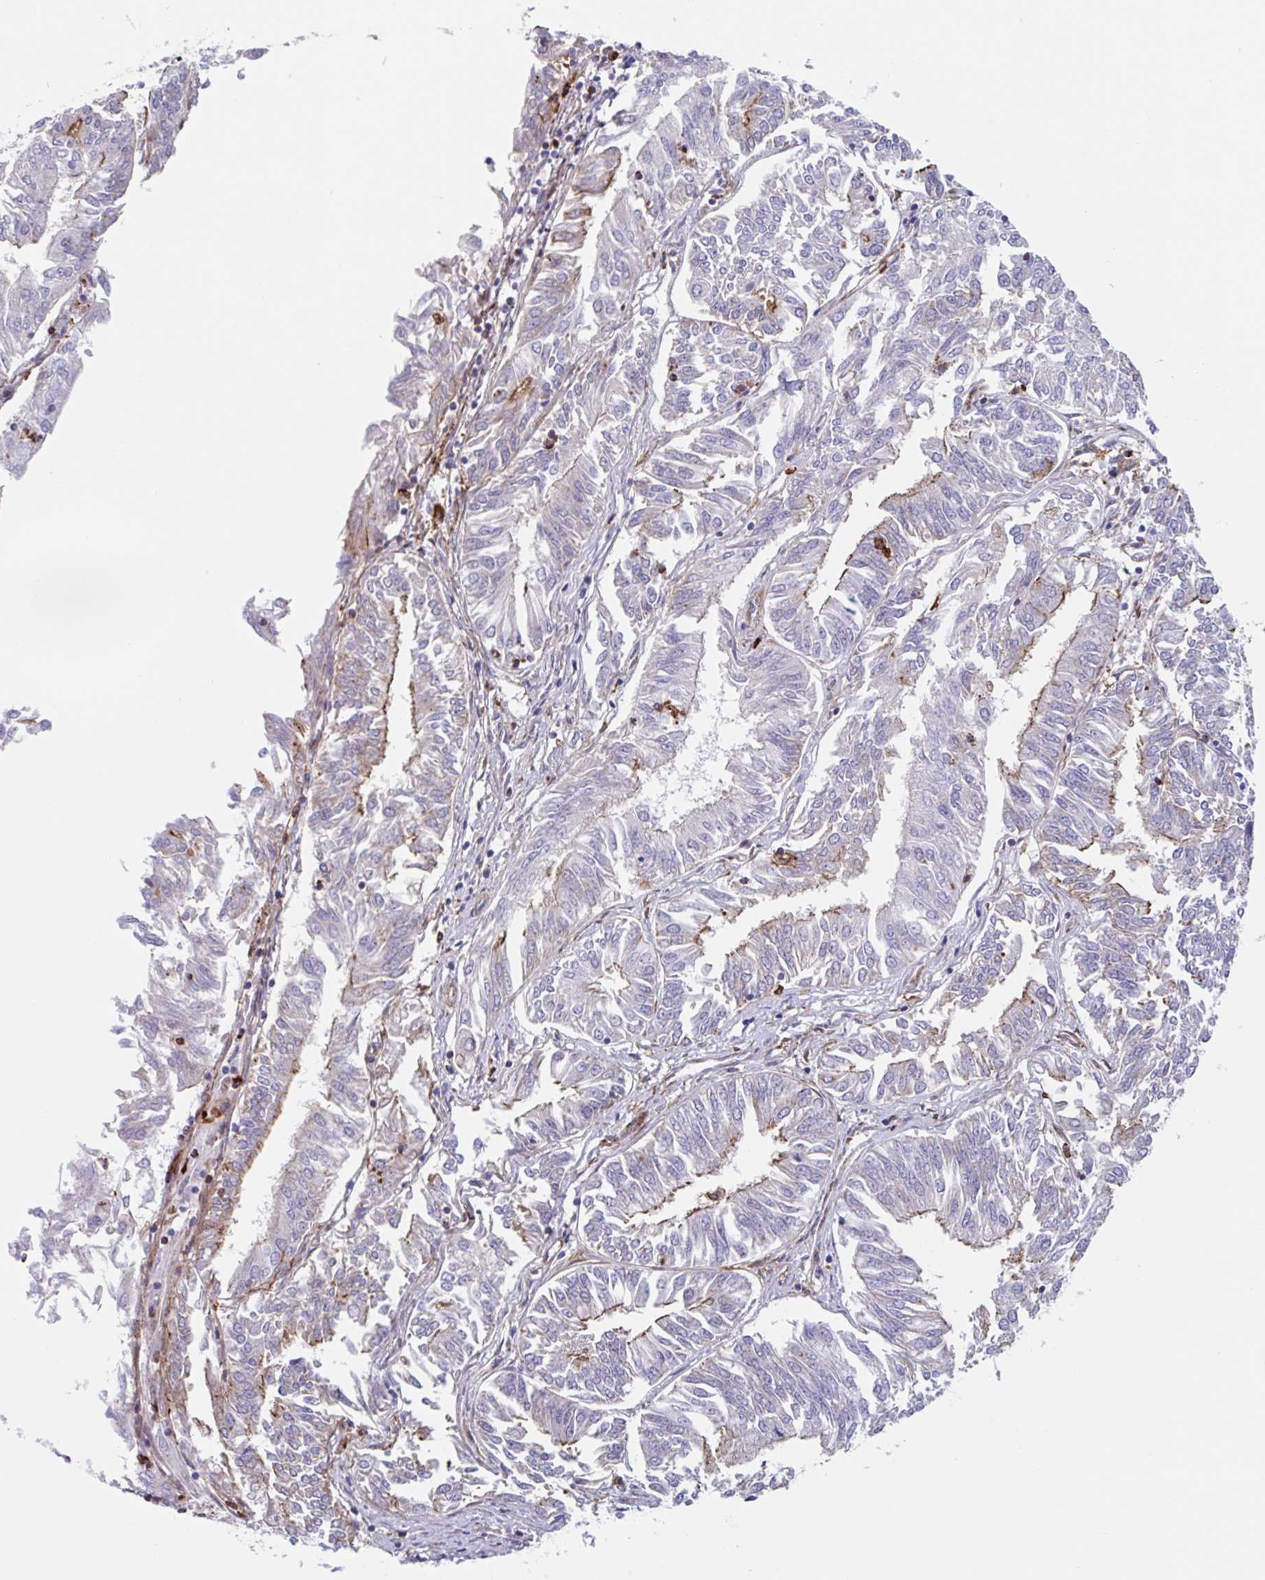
{"staining": {"intensity": "moderate", "quantity": "<25%", "location": "cytoplasmic/membranous"}, "tissue": "endometrial cancer", "cell_type": "Tumor cells", "image_type": "cancer", "snomed": [{"axis": "morphology", "description": "Adenocarcinoma, NOS"}, {"axis": "topography", "description": "Endometrium"}], "caption": "Immunohistochemical staining of human adenocarcinoma (endometrial) shows moderate cytoplasmic/membranous protein staining in approximately <25% of tumor cells.", "gene": "EFHD1", "patient": {"sex": "female", "age": 58}}